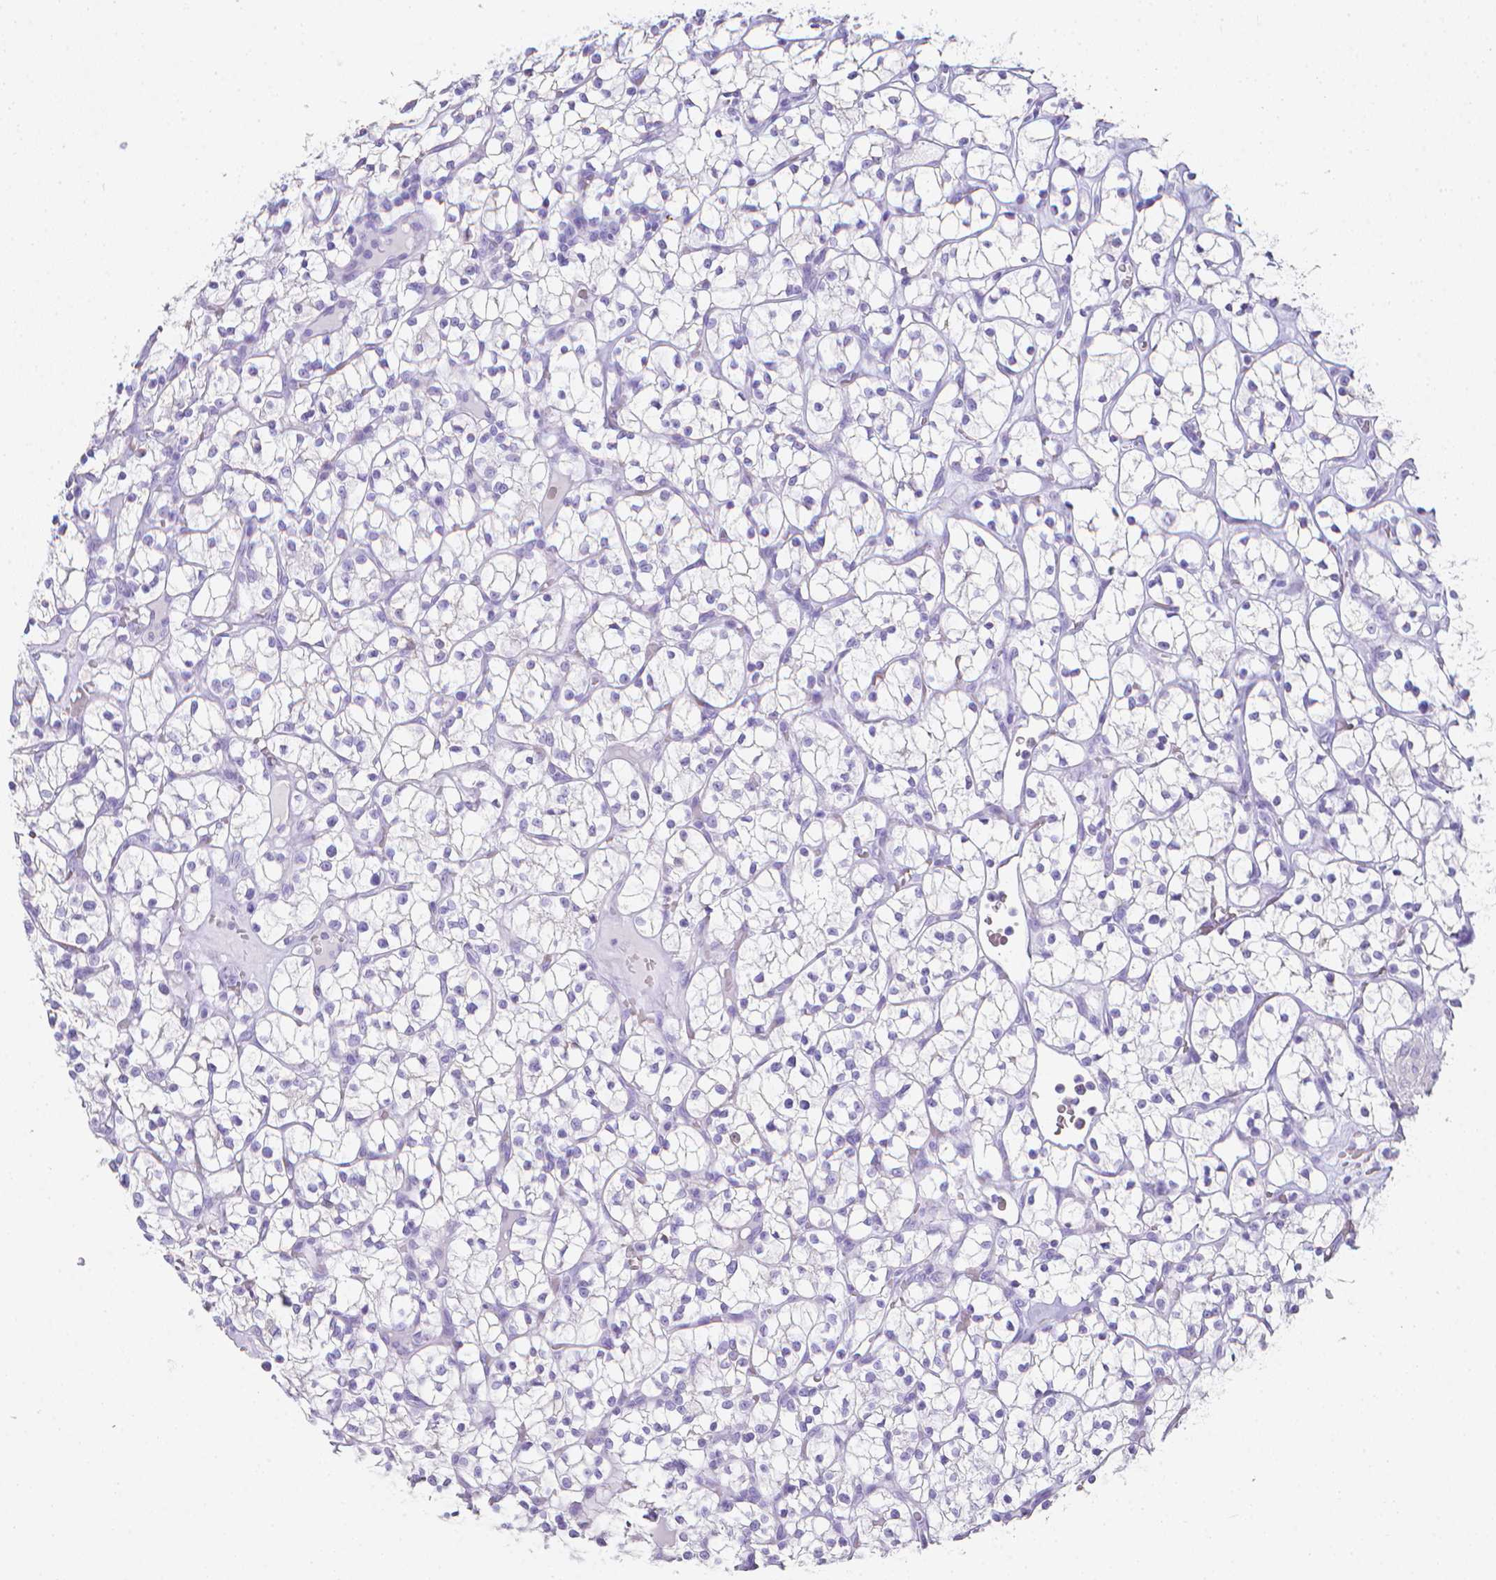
{"staining": {"intensity": "negative", "quantity": "none", "location": "none"}, "tissue": "renal cancer", "cell_type": "Tumor cells", "image_type": "cancer", "snomed": [{"axis": "morphology", "description": "Adenocarcinoma, NOS"}, {"axis": "topography", "description": "Kidney"}], "caption": "Immunohistochemical staining of renal adenocarcinoma displays no significant positivity in tumor cells.", "gene": "LGALS4", "patient": {"sex": "female", "age": 64}}